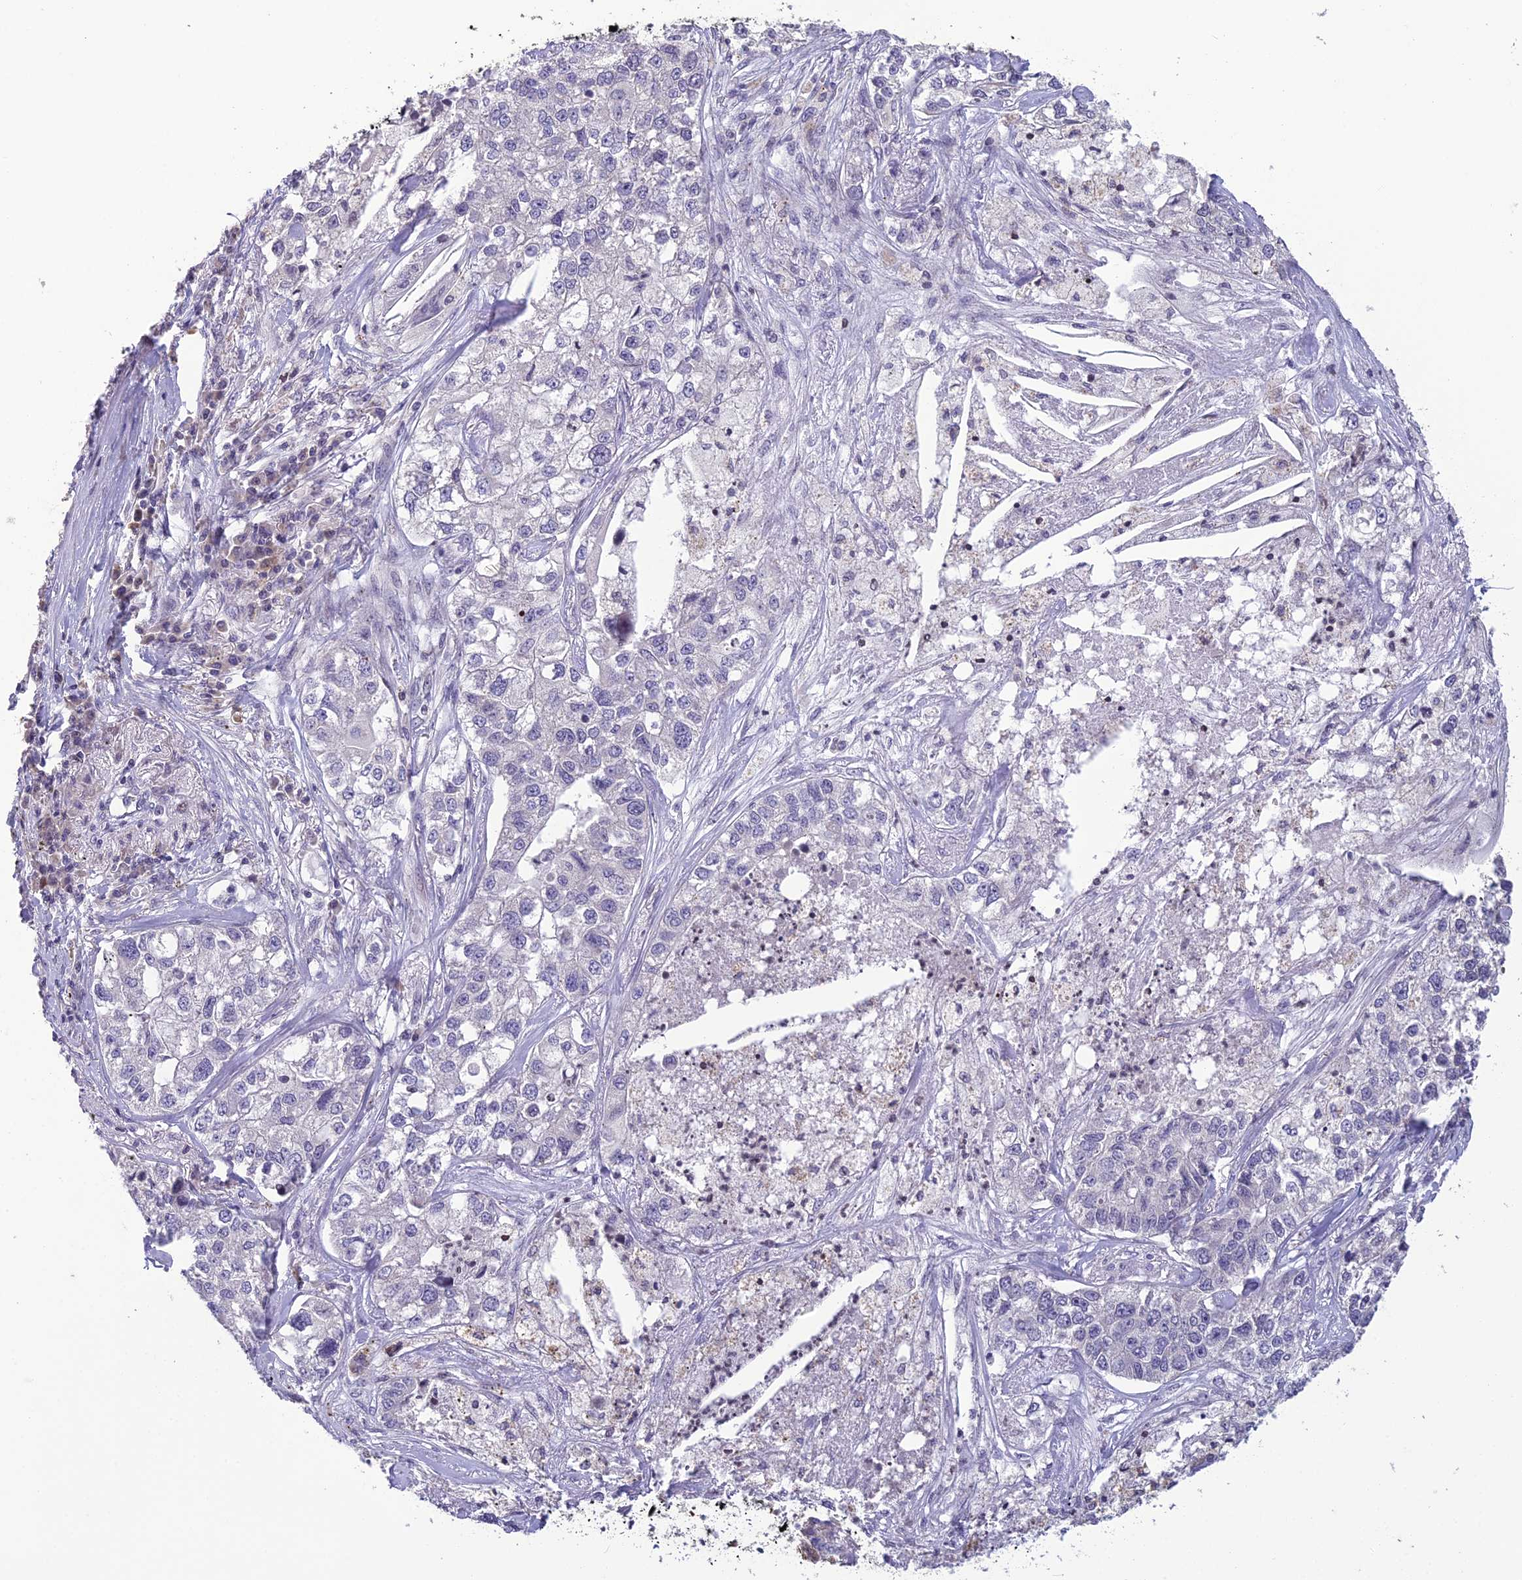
{"staining": {"intensity": "negative", "quantity": "none", "location": "none"}, "tissue": "lung cancer", "cell_type": "Tumor cells", "image_type": "cancer", "snomed": [{"axis": "morphology", "description": "Adenocarcinoma, NOS"}, {"axis": "topography", "description": "Lung"}], "caption": "The image displays no significant staining in tumor cells of lung cancer (adenocarcinoma). Nuclei are stained in blue.", "gene": "TMEM134", "patient": {"sex": "male", "age": 49}}